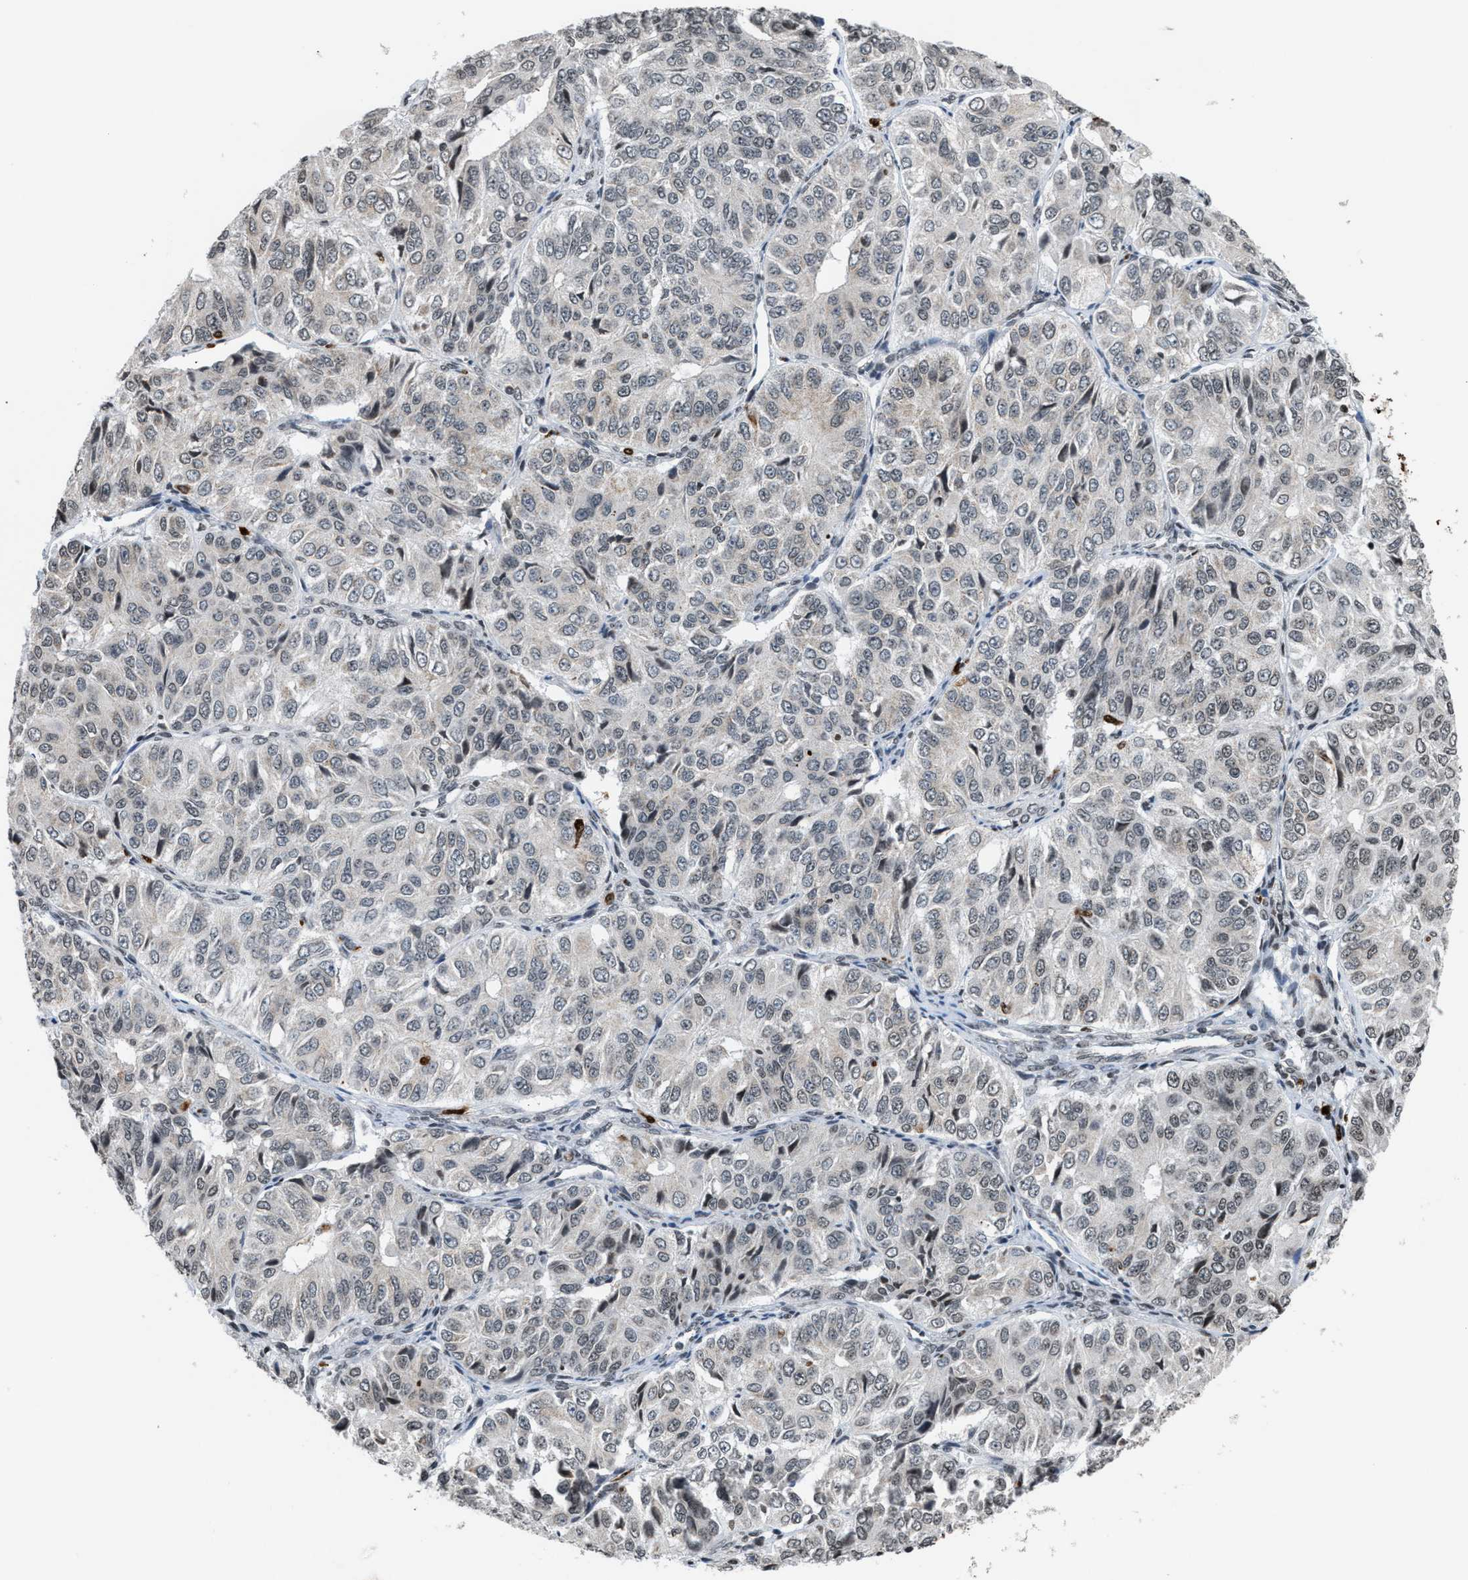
{"staining": {"intensity": "negative", "quantity": "none", "location": "none"}, "tissue": "ovarian cancer", "cell_type": "Tumor cells", "image_type": "cancer", "snomed": [{"axis": "morphology", "description": "Carcinoma, endometroid"}, {"axis": "topography", "description": "Ovary"}], "caption": "Immunohistochemistry (IHC) micrograph of ovarian endometroid carcinoma stained for a protein (brown), which demonstrates no staining in tumor cells.", "gene": "PRUNE2", "patient": {"sex": "female", "age": 51}}